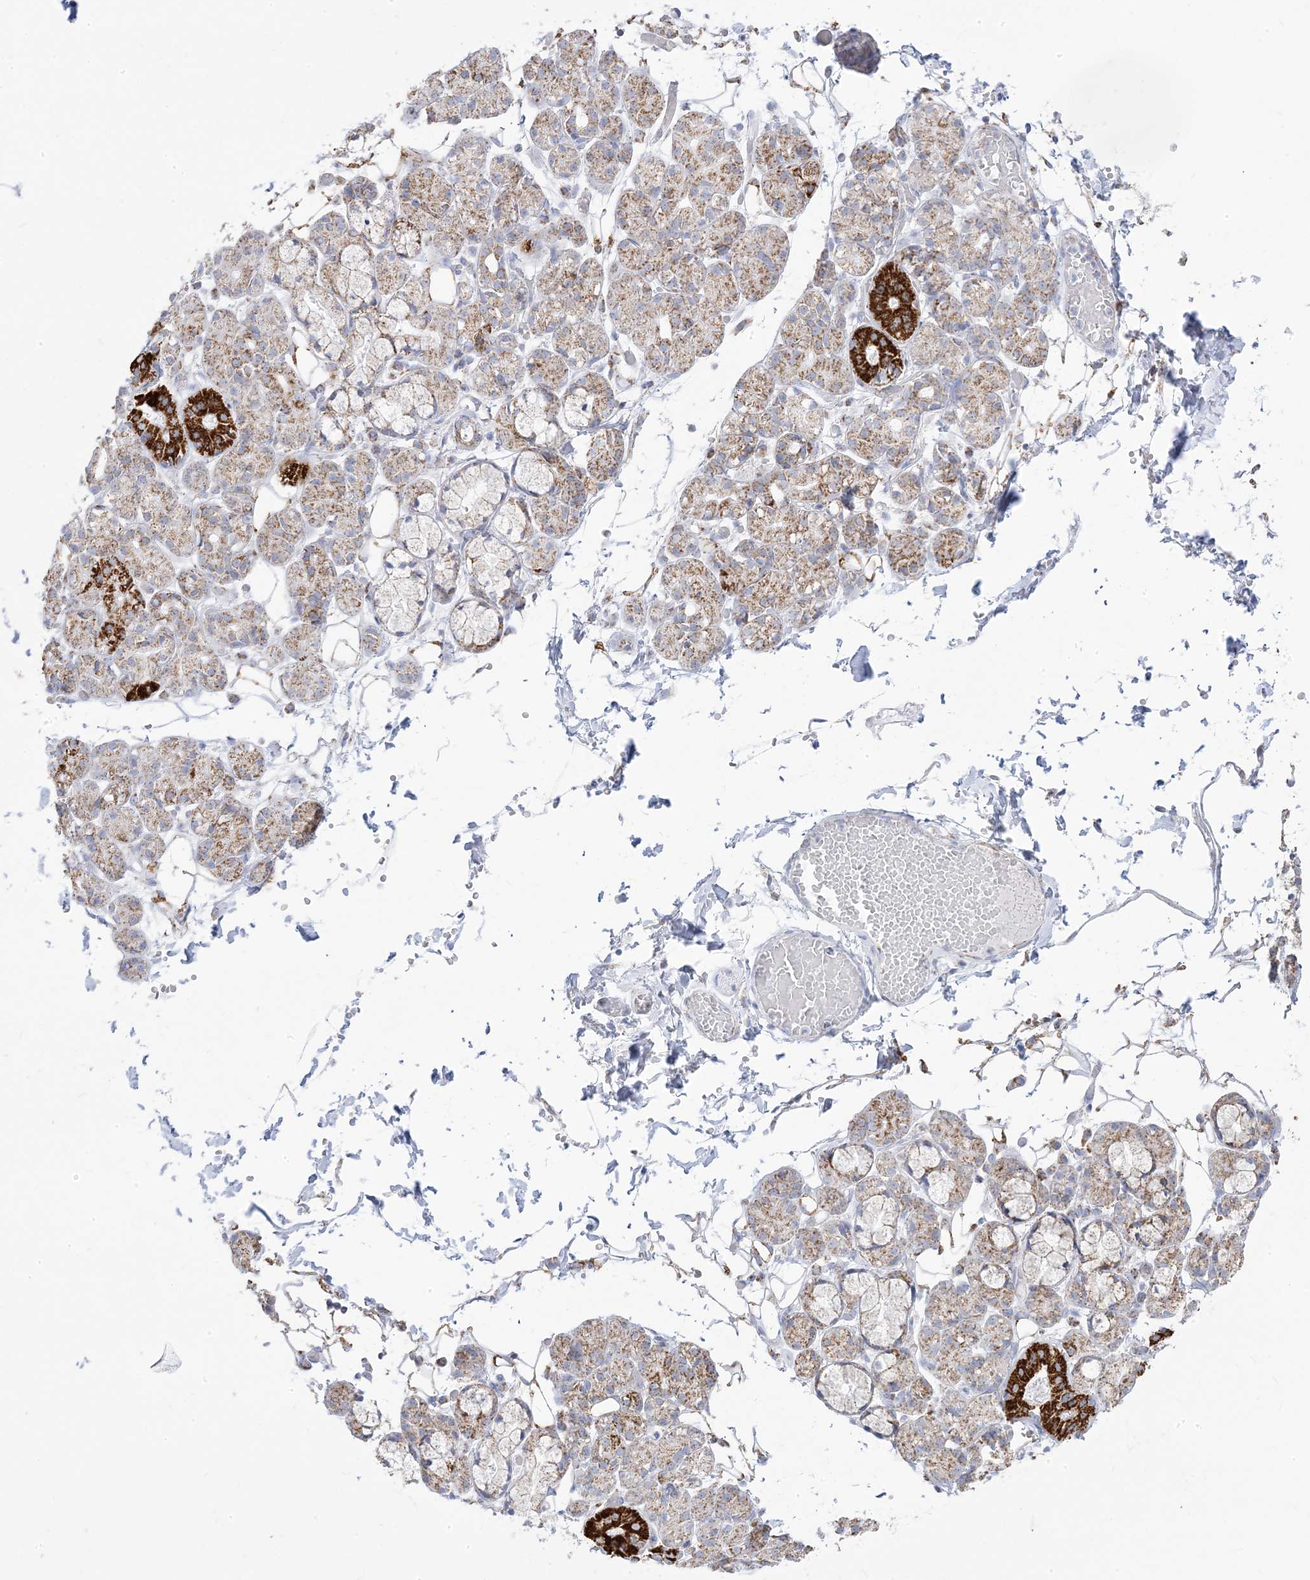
{"staining": {"intensity": "strong", "quantity": "25%-75%", "location": "cytoplasmic/membranous"}, "tissue": "salivary gland", "cell_type": "Glandular cells", "image_type": "normal", "snomed": [{"axis": "morphology", "description": "Normal tissue, NOS"}, {"axis": "topography", "description": "Salivary gland"}], "caption": "Brown immunohistochemical staining in normal human salivary gland demonstrates strong cytoplasmic/membranous staining in approximately 25%-75% of glandular cells.", "gene": "PCCB", "patient": {"sex": "male", "age": 63}}